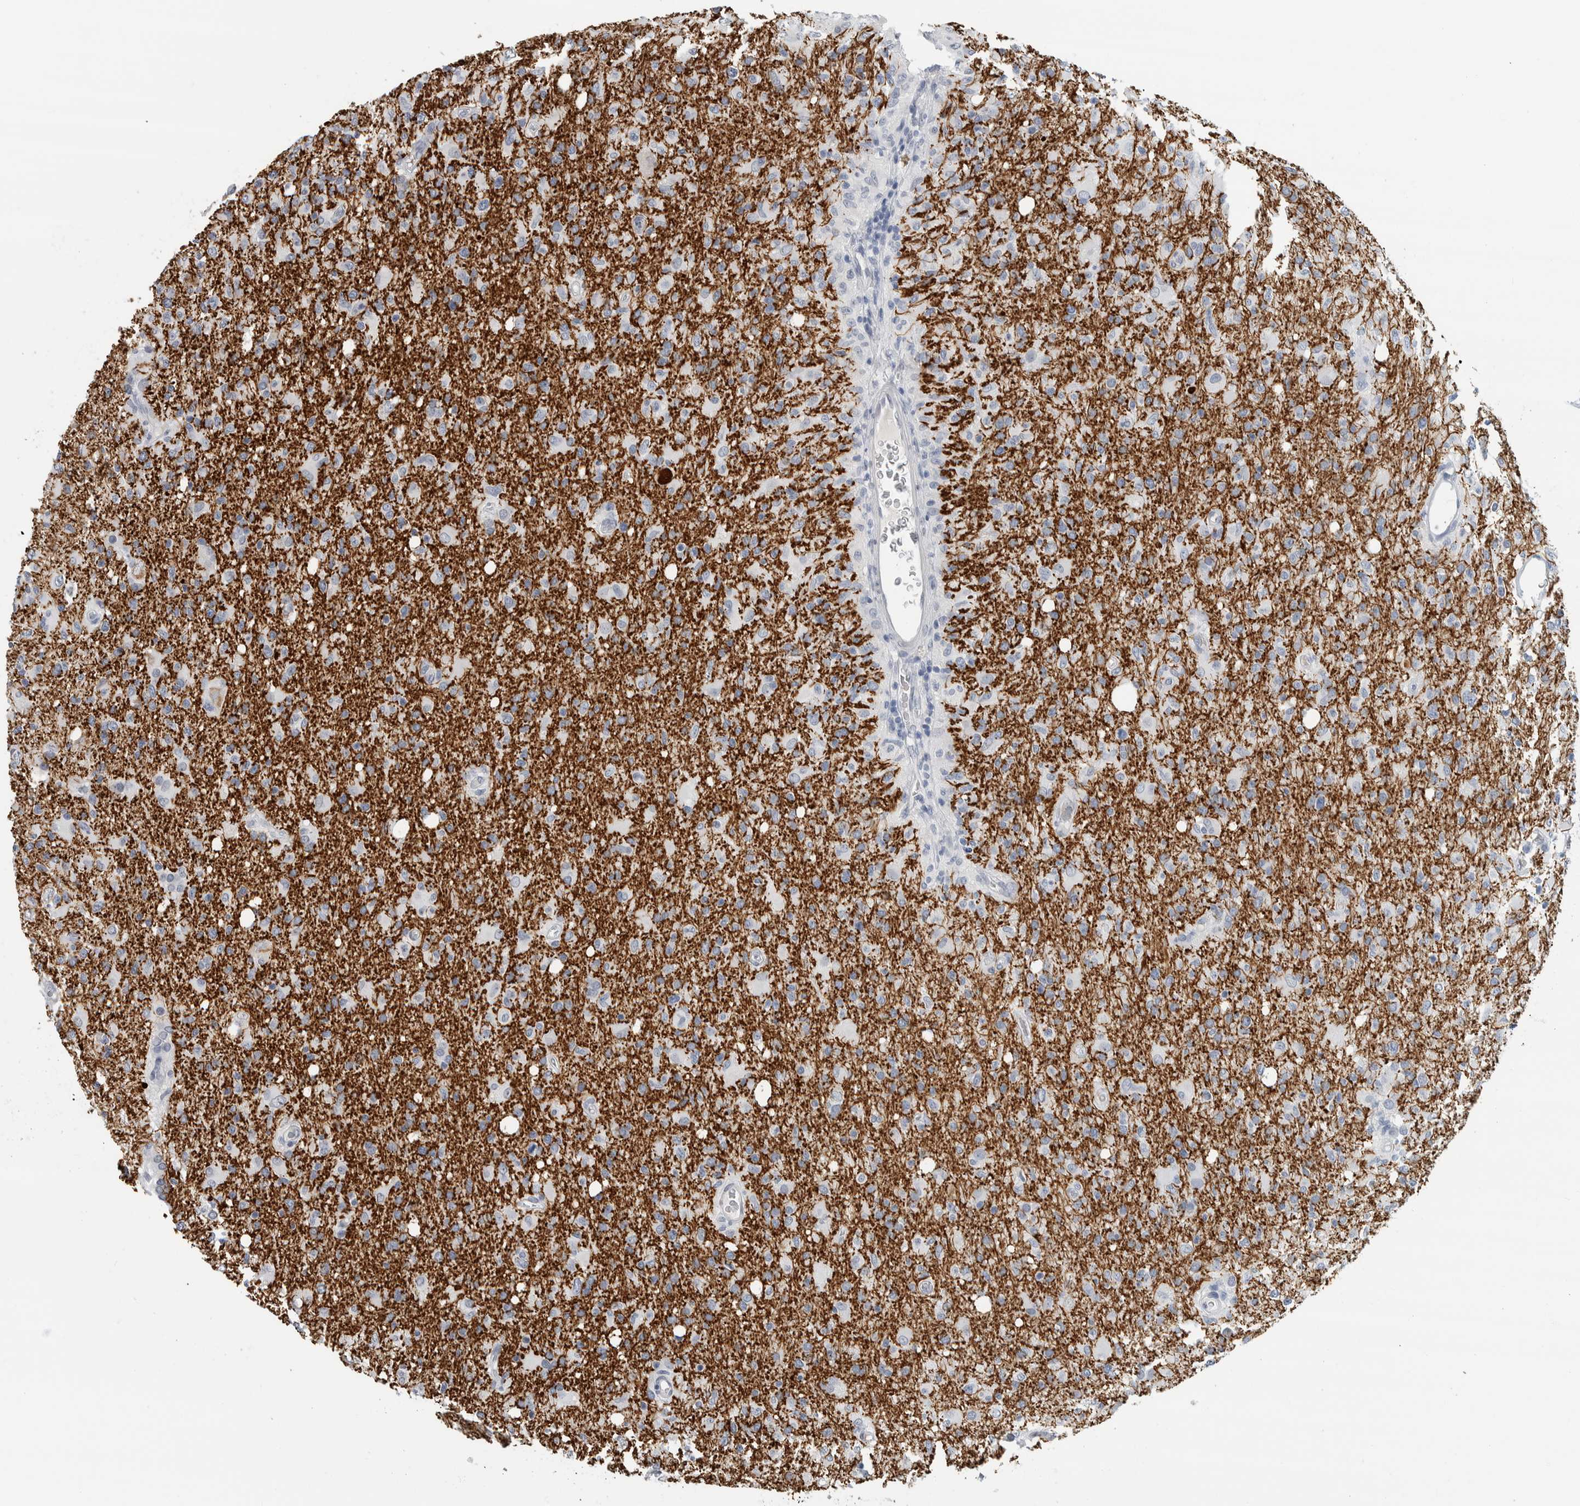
{"staining": {"intensity": "negative", "quantity": "none", "location": "none"}, "tissue": "glioma", "cell_type": "Tumor cells", "image_type": "cancer", "snomed": [{"axis": "morphology", "description": "Glioma, malignant, High grade"}, {"axis": "topography", "description": "Brain"}], "caption": "This histopathology image is of malignant glioma (high-grade) stained with immunohistochemistry (IHC) to label a protein in brown with the nuclei are counter-stained blue. There is no staining in tumor cells.", "gene": "NEFM", "patient": {"sex": "female", "age": 57}}